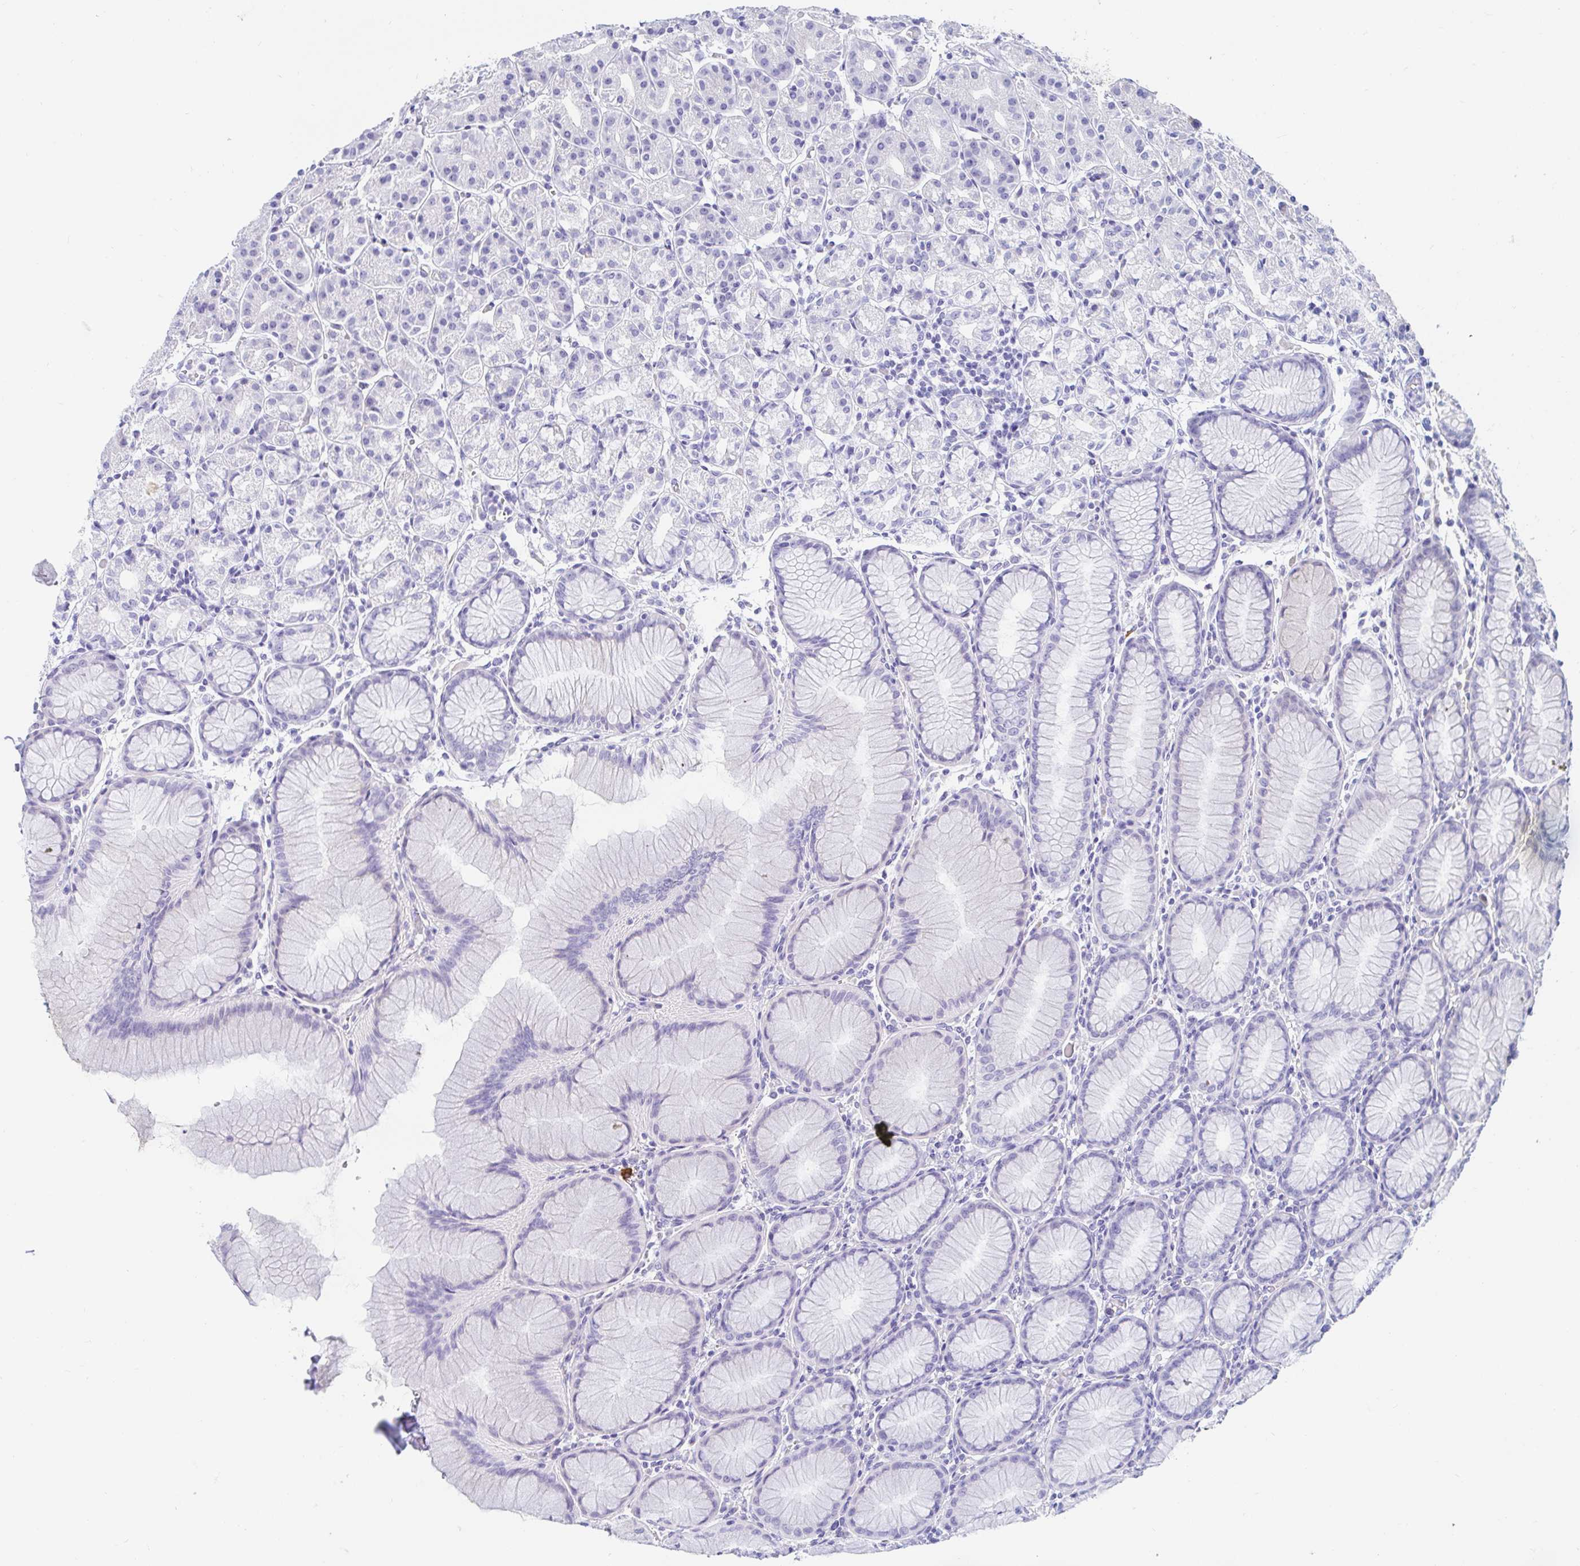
{"staining": {"intensity": "negative", "quantity": "none", "location": "none"}, "tissue": "stomach", "cell_type": "Glandular cells", "image_type": "normal", "snomed": [{"axis": "morphology", "description": "Normal tissue, NOS"}, {"axis": "topography", "description": "Stomach"}], "caption": "Human stomach stained for a protein using IHC displays no expression in glandular cells.", "gene": "C4orf17", "patient": {"sex": "female", "age": 57}}